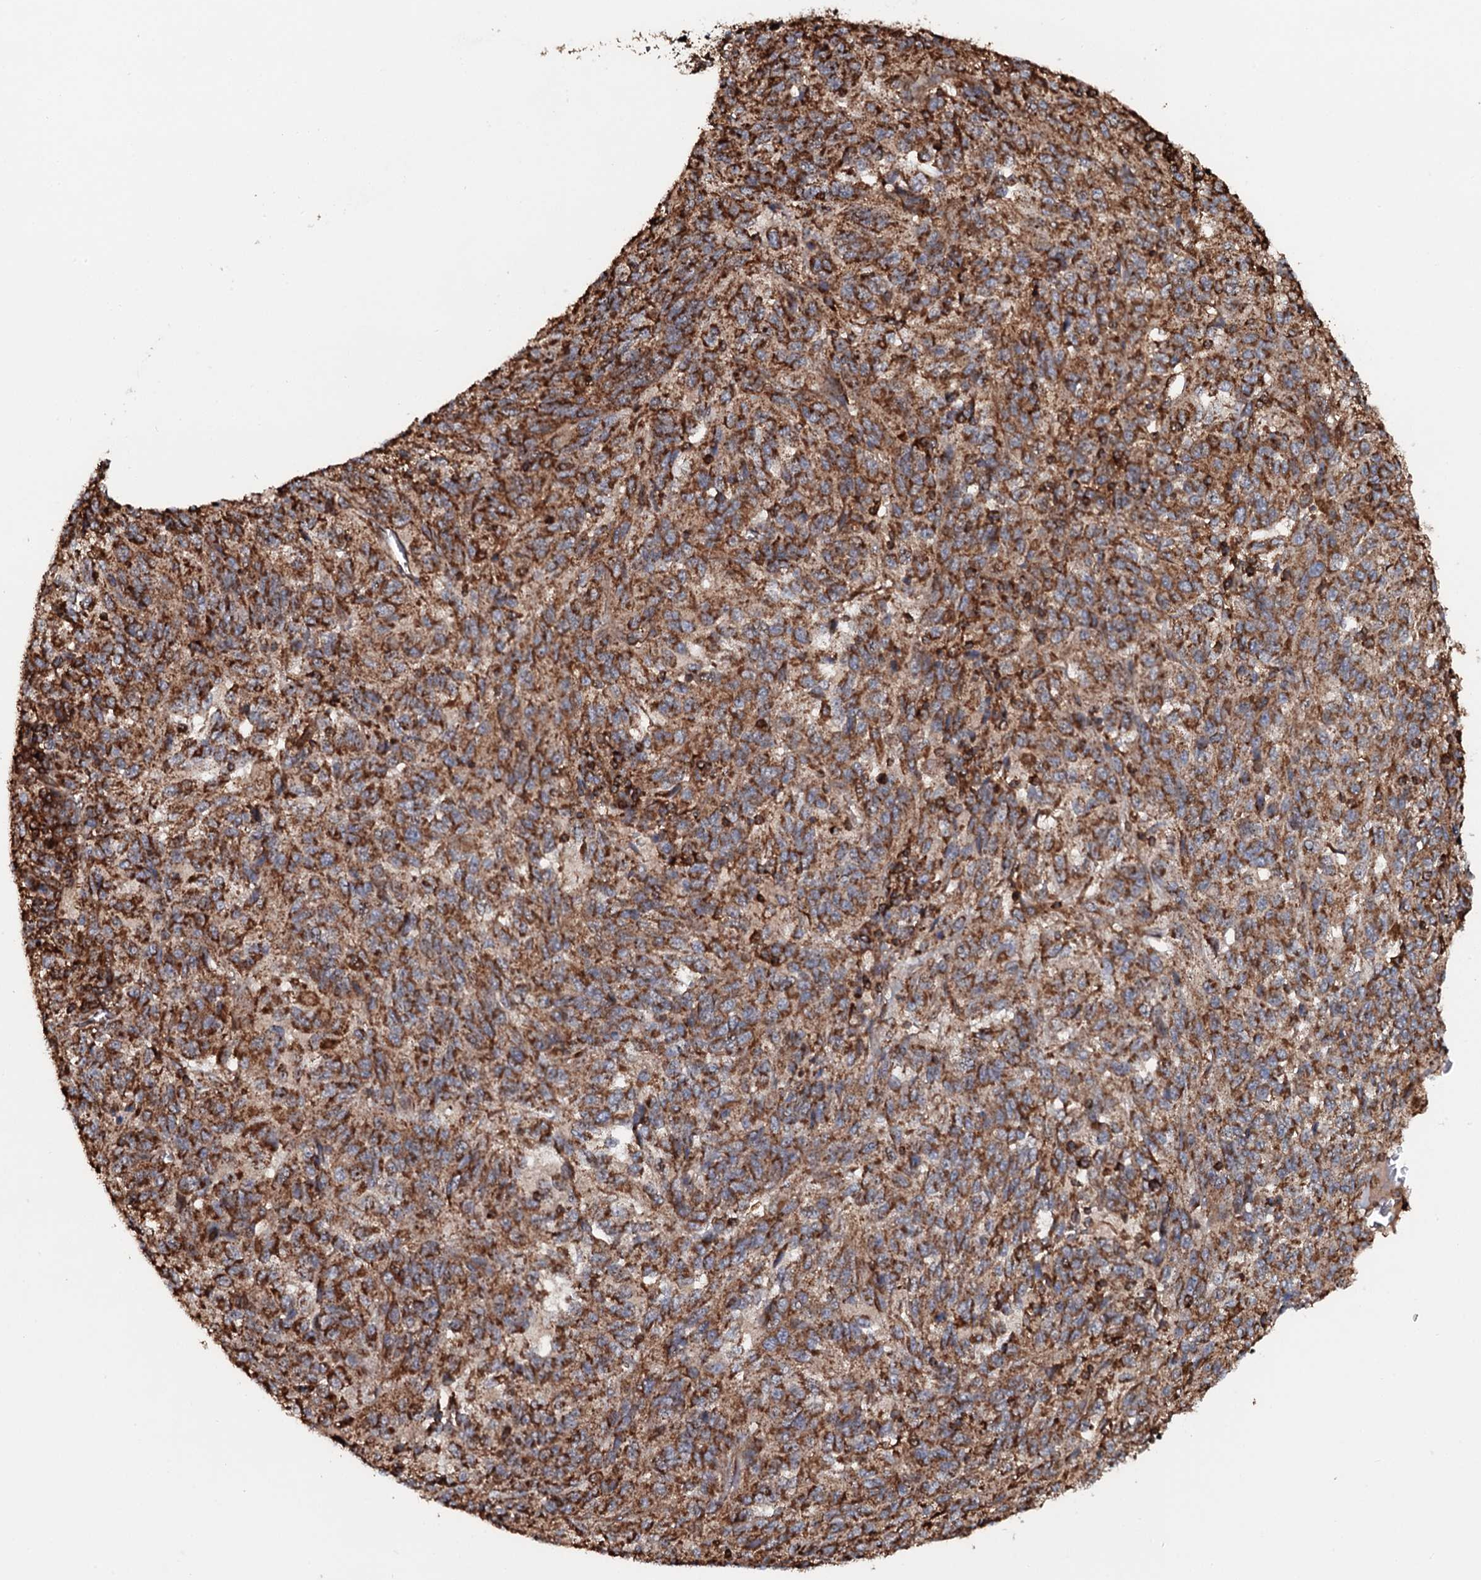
{"staining": {"intensity": "strong", "quantity": ">75%", "location": "cytoplasmic/membranous"}, "tissue": "melanoma", "cell_type": "Tumor cells", "image_type": "cancer", "snomed": [{"axis": "morphology", "description": "Malignant melanoma, Metastatic site"}, {"axis": "topography", "description": "Lung"}], "caption": "Strong cytoplasmic/membranous staining is present in about >75% of tumor cells in malignant melanoma (metastatic site).", "gene": "VWA8", "patient": {"sex": "male", "age": 64}}